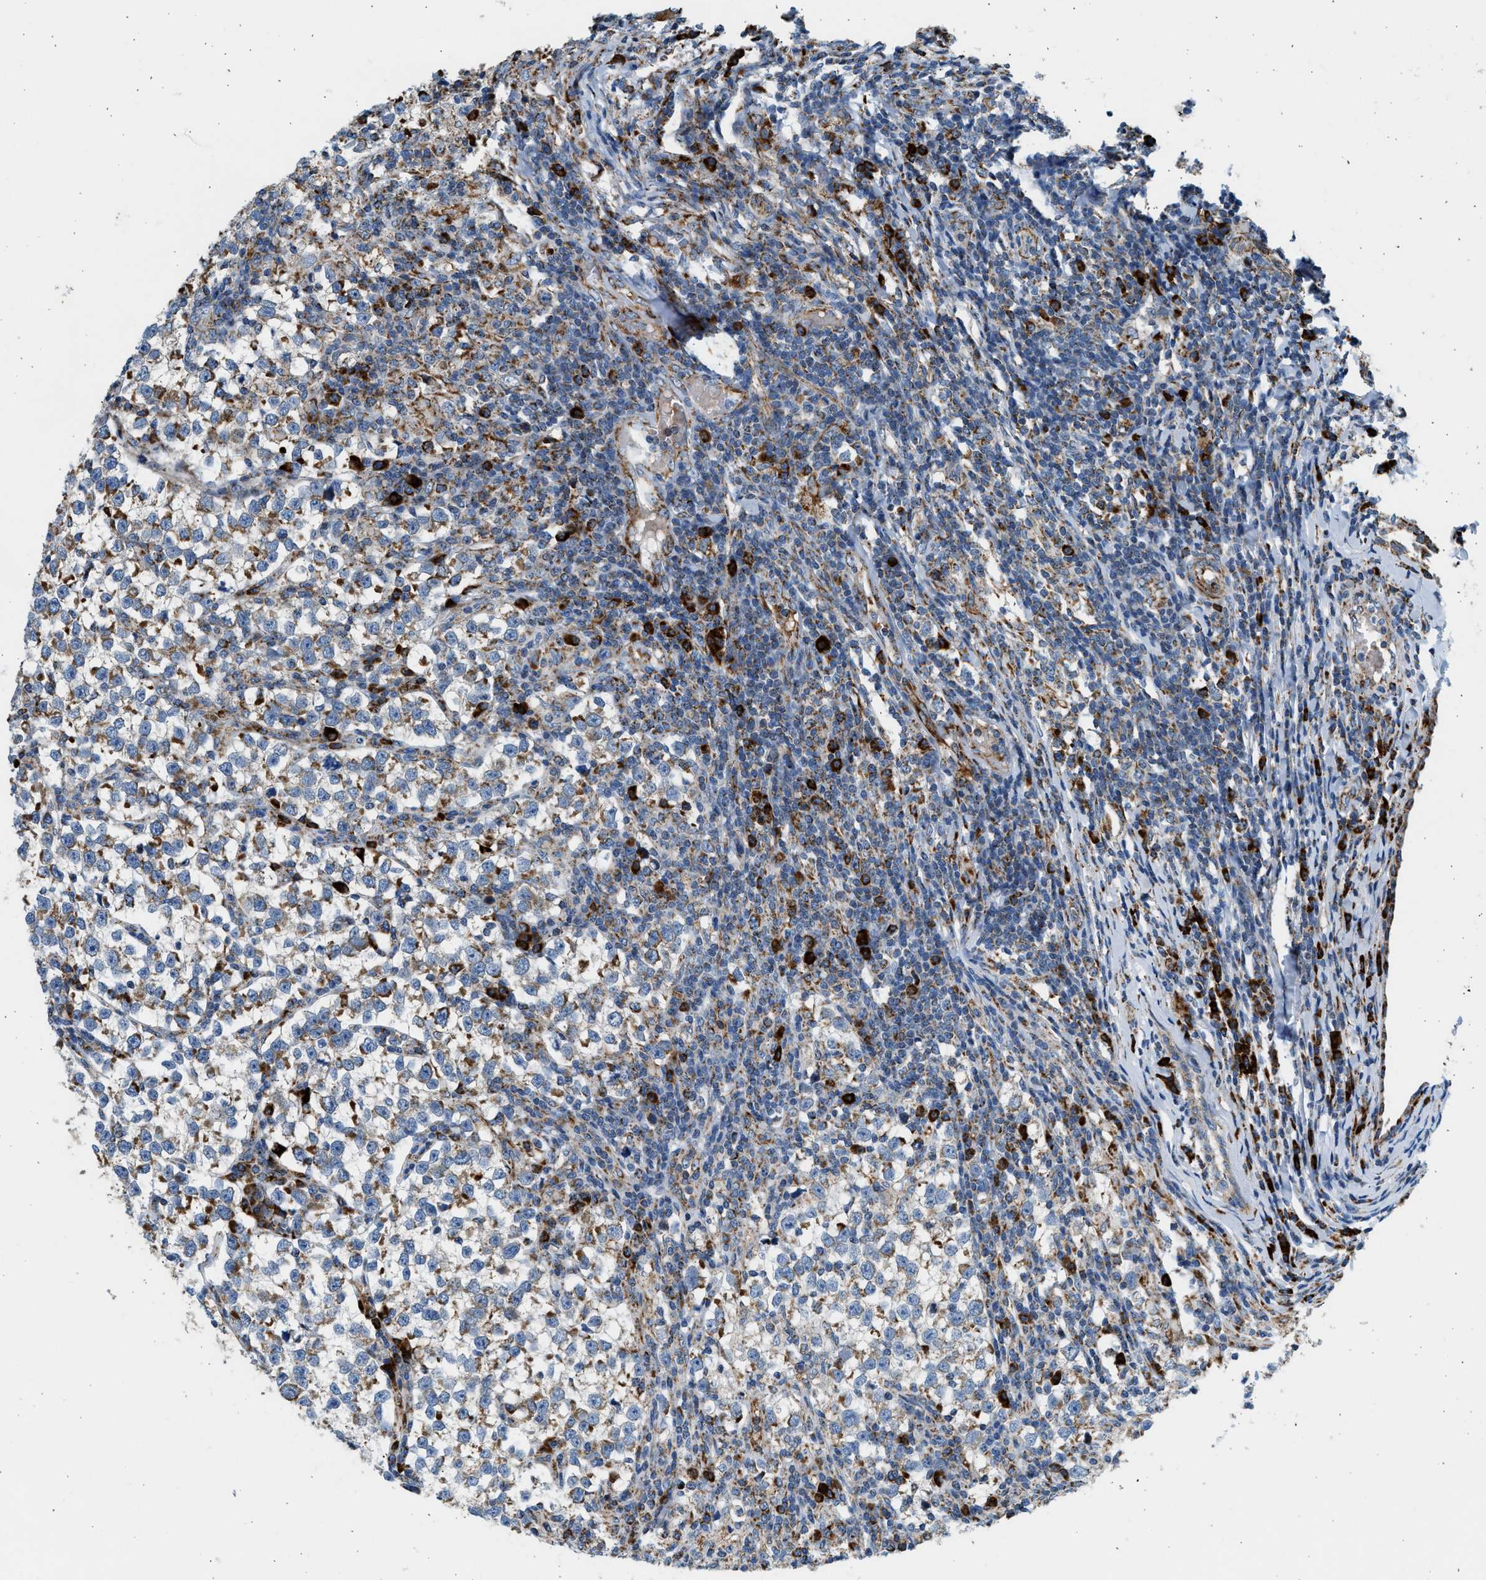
{"staining": {"intensity": "moderate", "quantity": "25%-75%", "location": "cytoplasmic/membranous"}, "tissue": "testis cancer", "cell_type": "Tumor cells", "image_type": "cancer", "snomed": [{"axis": "morphology", "description": "Normal tissue, NOS"}, {"axis": "morphology", "description": "Seminoma, NOS"}, {"axis": "topography", "description": "Testis"}], "caption": "Protein staining of testis cancer tissue displays moderate cytoplasmic/membranous positivity in about 25%-75% of tumor cells.", "gene": "KCNMB3", "patient": {"sex": "male", "age": 43}}